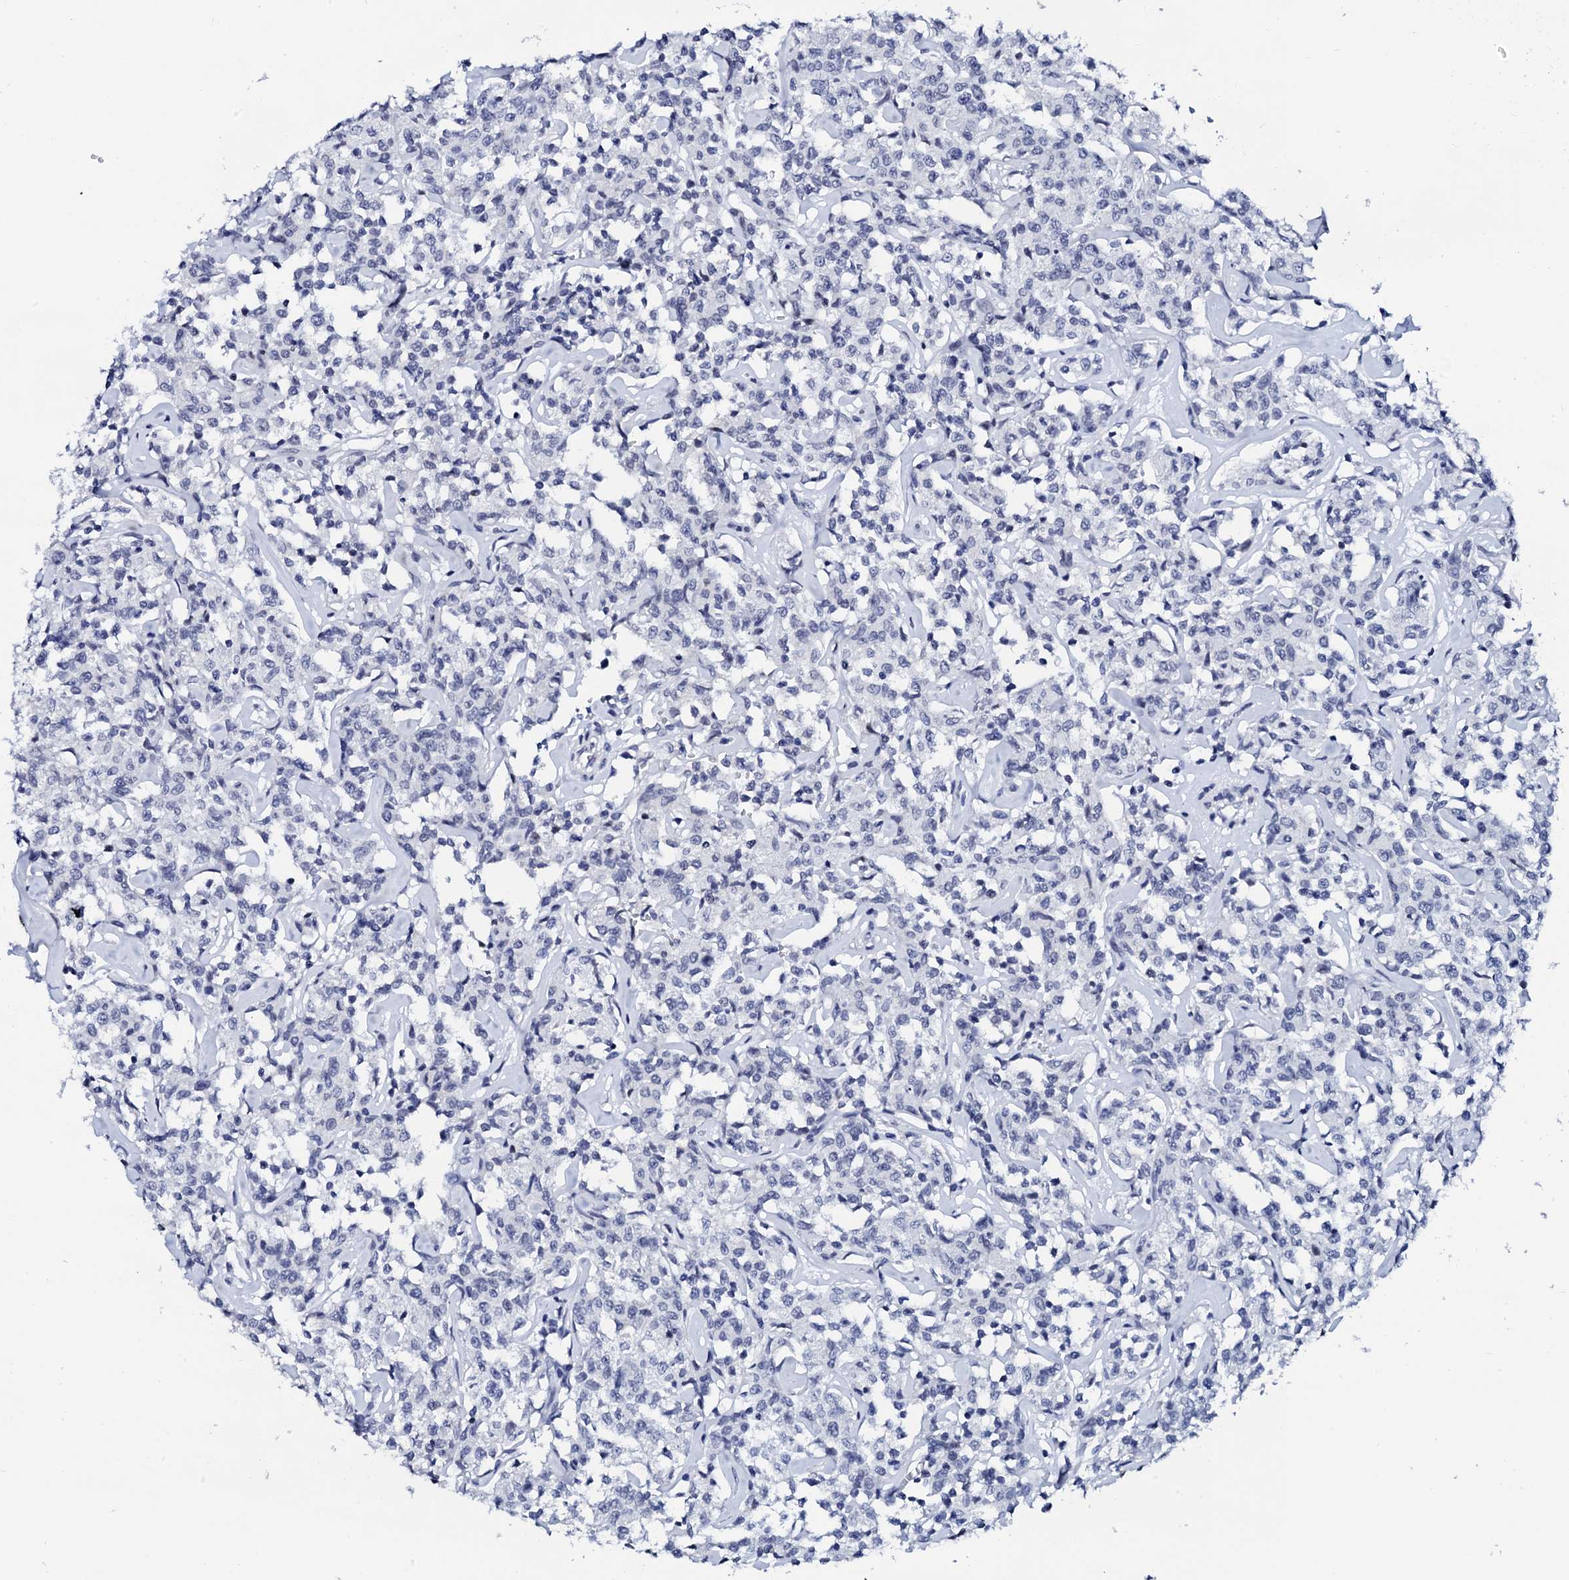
{"staining": {"intensity": "negative", "quantity": "none", "location": "none"}, "tissue": "lymphoma", "cell_type": "Tumor cells", "image_type": "cancer", "snomed": [{"axis": "morphology", "description": "Malignant lymphoma, non-Hodgkin's type, Low grade"}, {"axis": "topography", "description": "Small intestine"}], "caption": "A micrograph of malignant lymphoma, non-Hodgkin's type (low-grade) stained for a protein reveals no brown staining in tumor cells.", "gene": "SPATA19", "patient": {"sex": "female", "age": 59}}